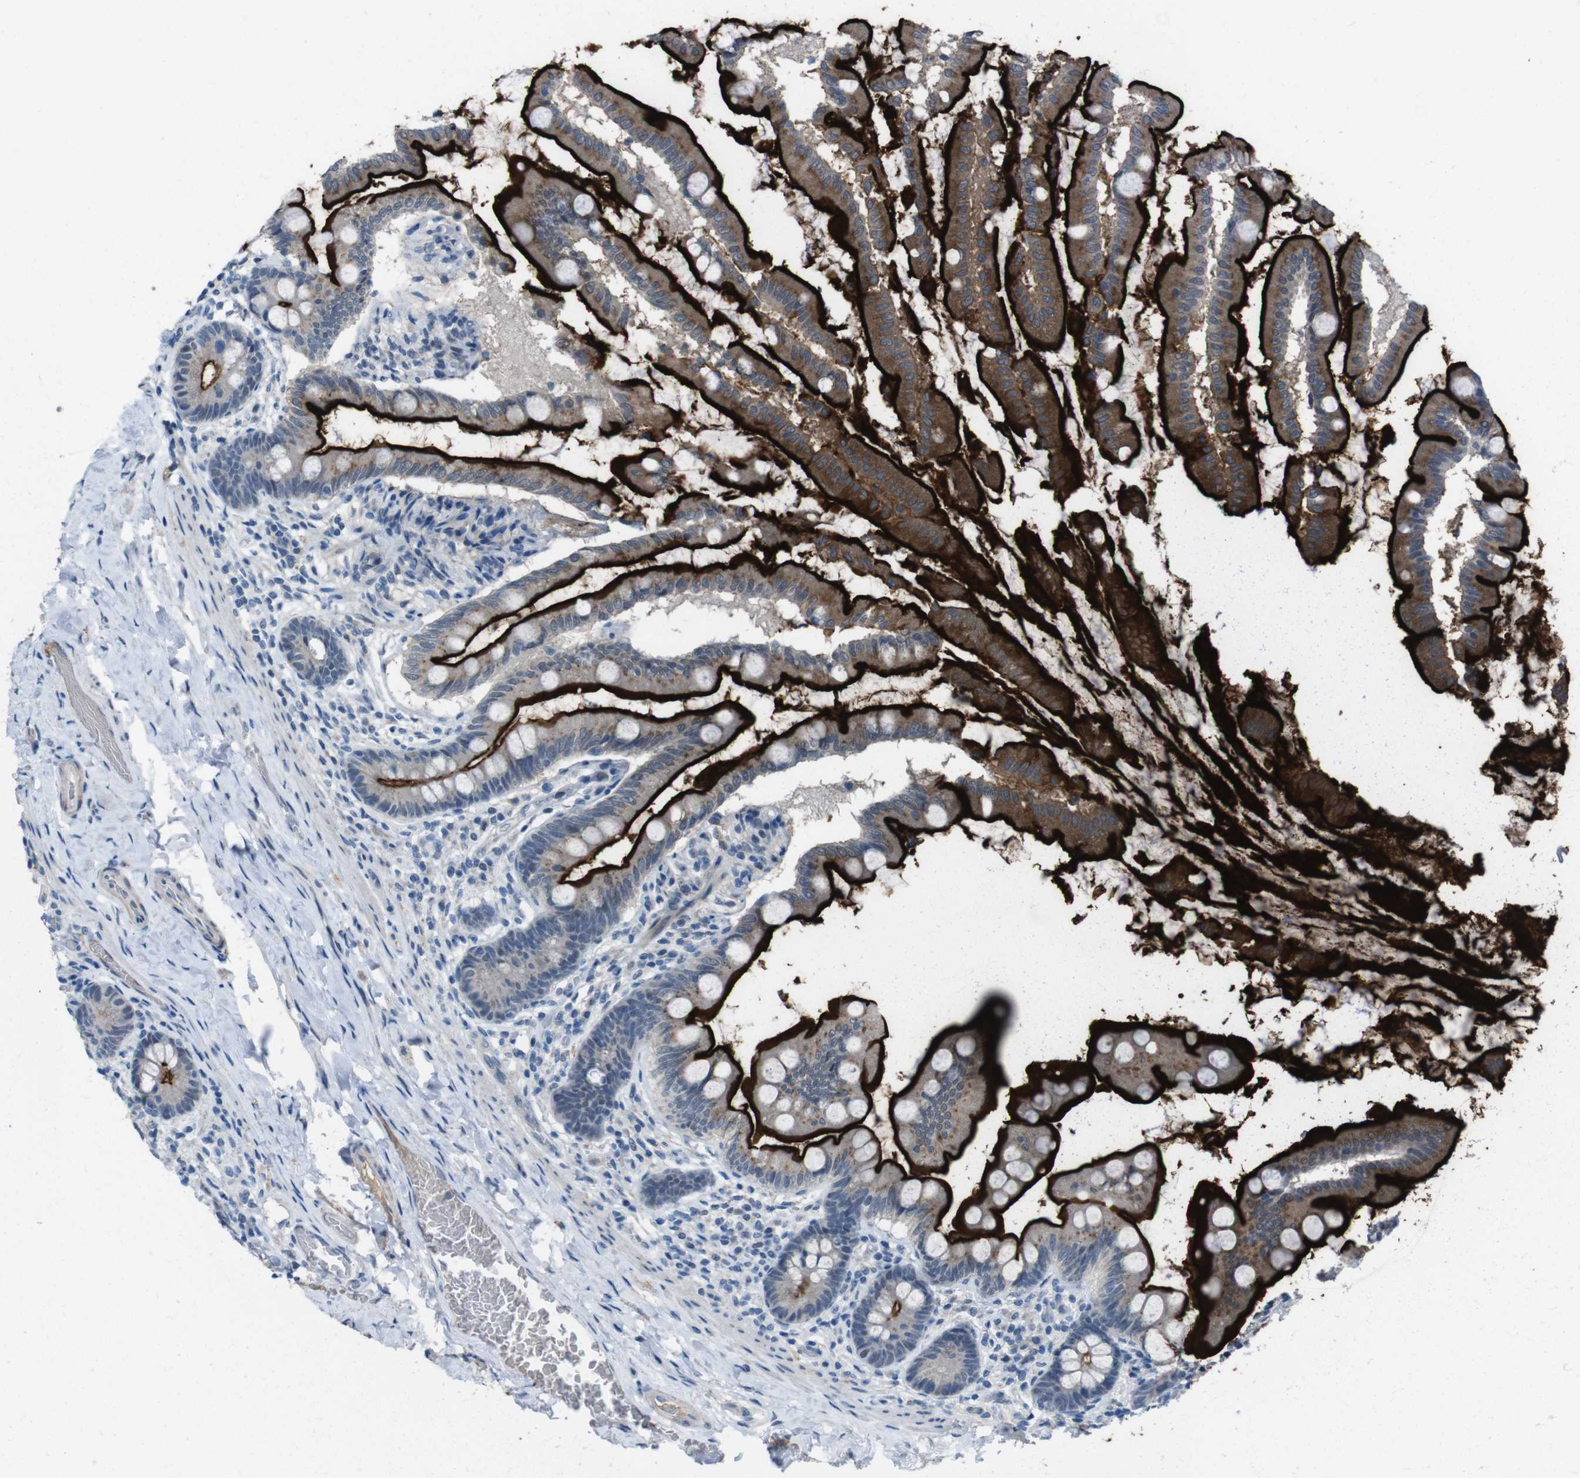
{"staining": {"intensity": "strong", "quantity": ">75%", "location": "cytoplasmic/membranous"}, "tissue": "small intestine", "cell_type": "Glandular cells", "image_type": "normal", "snomed": [{"axis": "morphology", "description": "Normal tissue, NOS"}, {"axis": "topography", "description": "Small intestine"}], "caption": "There is high levels of strong cytoplasmic/membranous staining in glandular cells of unremarkable small intestine, as demonstrated by immunohistochemical staining (brown color).", "gene": "CDHR2", "patient": {"sex": "female", "age": 56}}